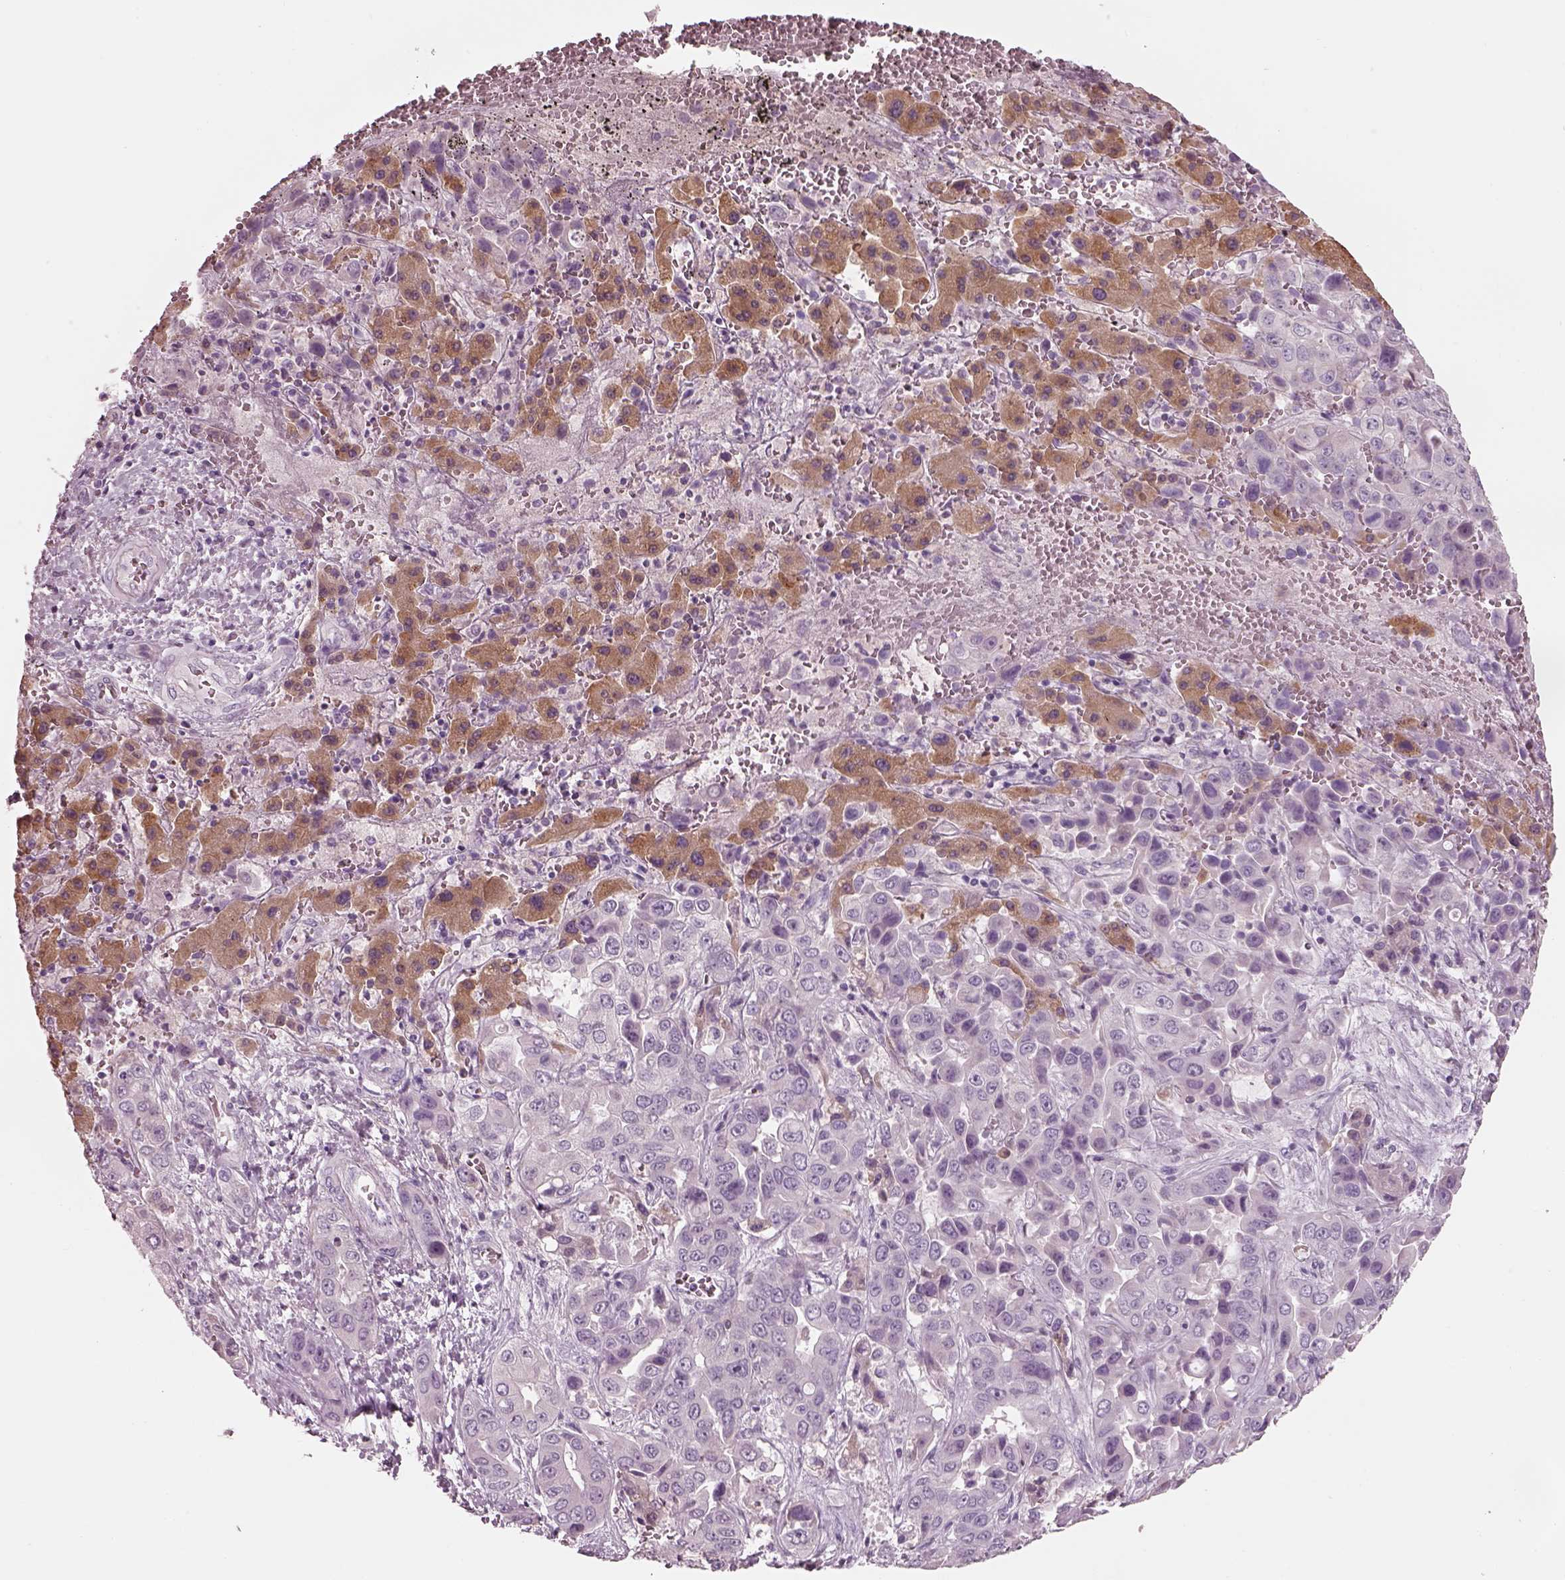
{"staining": {"intensity": "negative", "quantity": "none", "location": "none"}, "tissue": "liver cancer", "cell_type": "Tumor cells", "image_type": "cancer", "snomed": [{"axis": "morphology", "description": "Cholangiocarcinoma"}, {"axis": "topography", "description": "Liver"}], "caption": "Tumor cells show no significant expression in liver cancer. (DAB (3,3'-diaminobenzidine) IHC, high magnification).", "gene": "SLC27A2", "patient": {"sex": "female", "age": 52}}